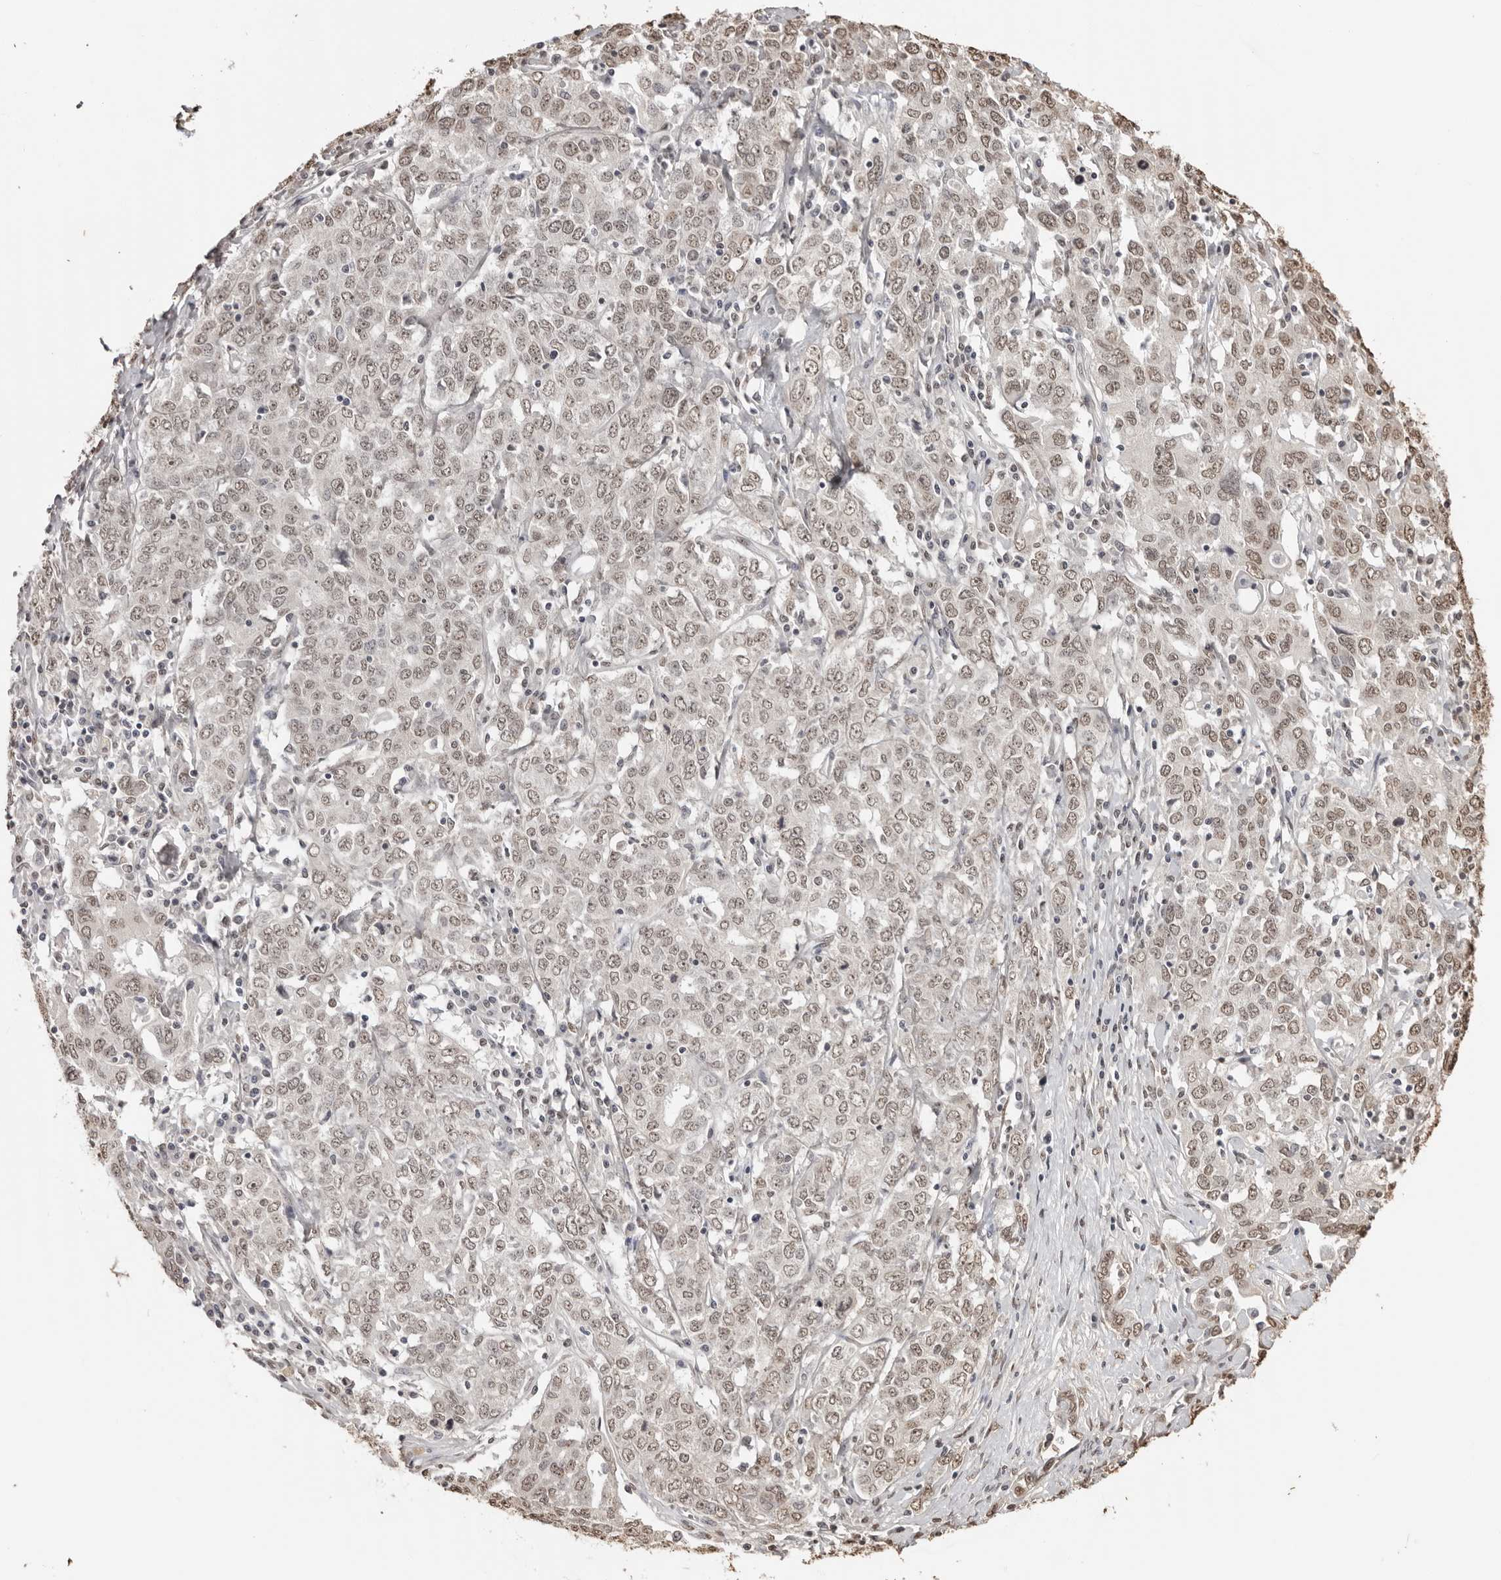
{"staining": {"intensity": "weak", "quantity": ">75%", "location": "nuclear"}, "tissue": "ovarian cancer", "cell_type": "Tumor cells", "image_type": "cancer", "snomed": [{"axis": "morphology", "description": "Carcinoma, endometroid"}, {"axis": "topography", "description": "Ovary"}], "caption": "The micrograph reveals a brown stain indicating the presence of a protein in the nuclear of tumor cells in ovarian cancer.", "gene": "OLIG3", "patient": {"sex": "female", "age": 62}}